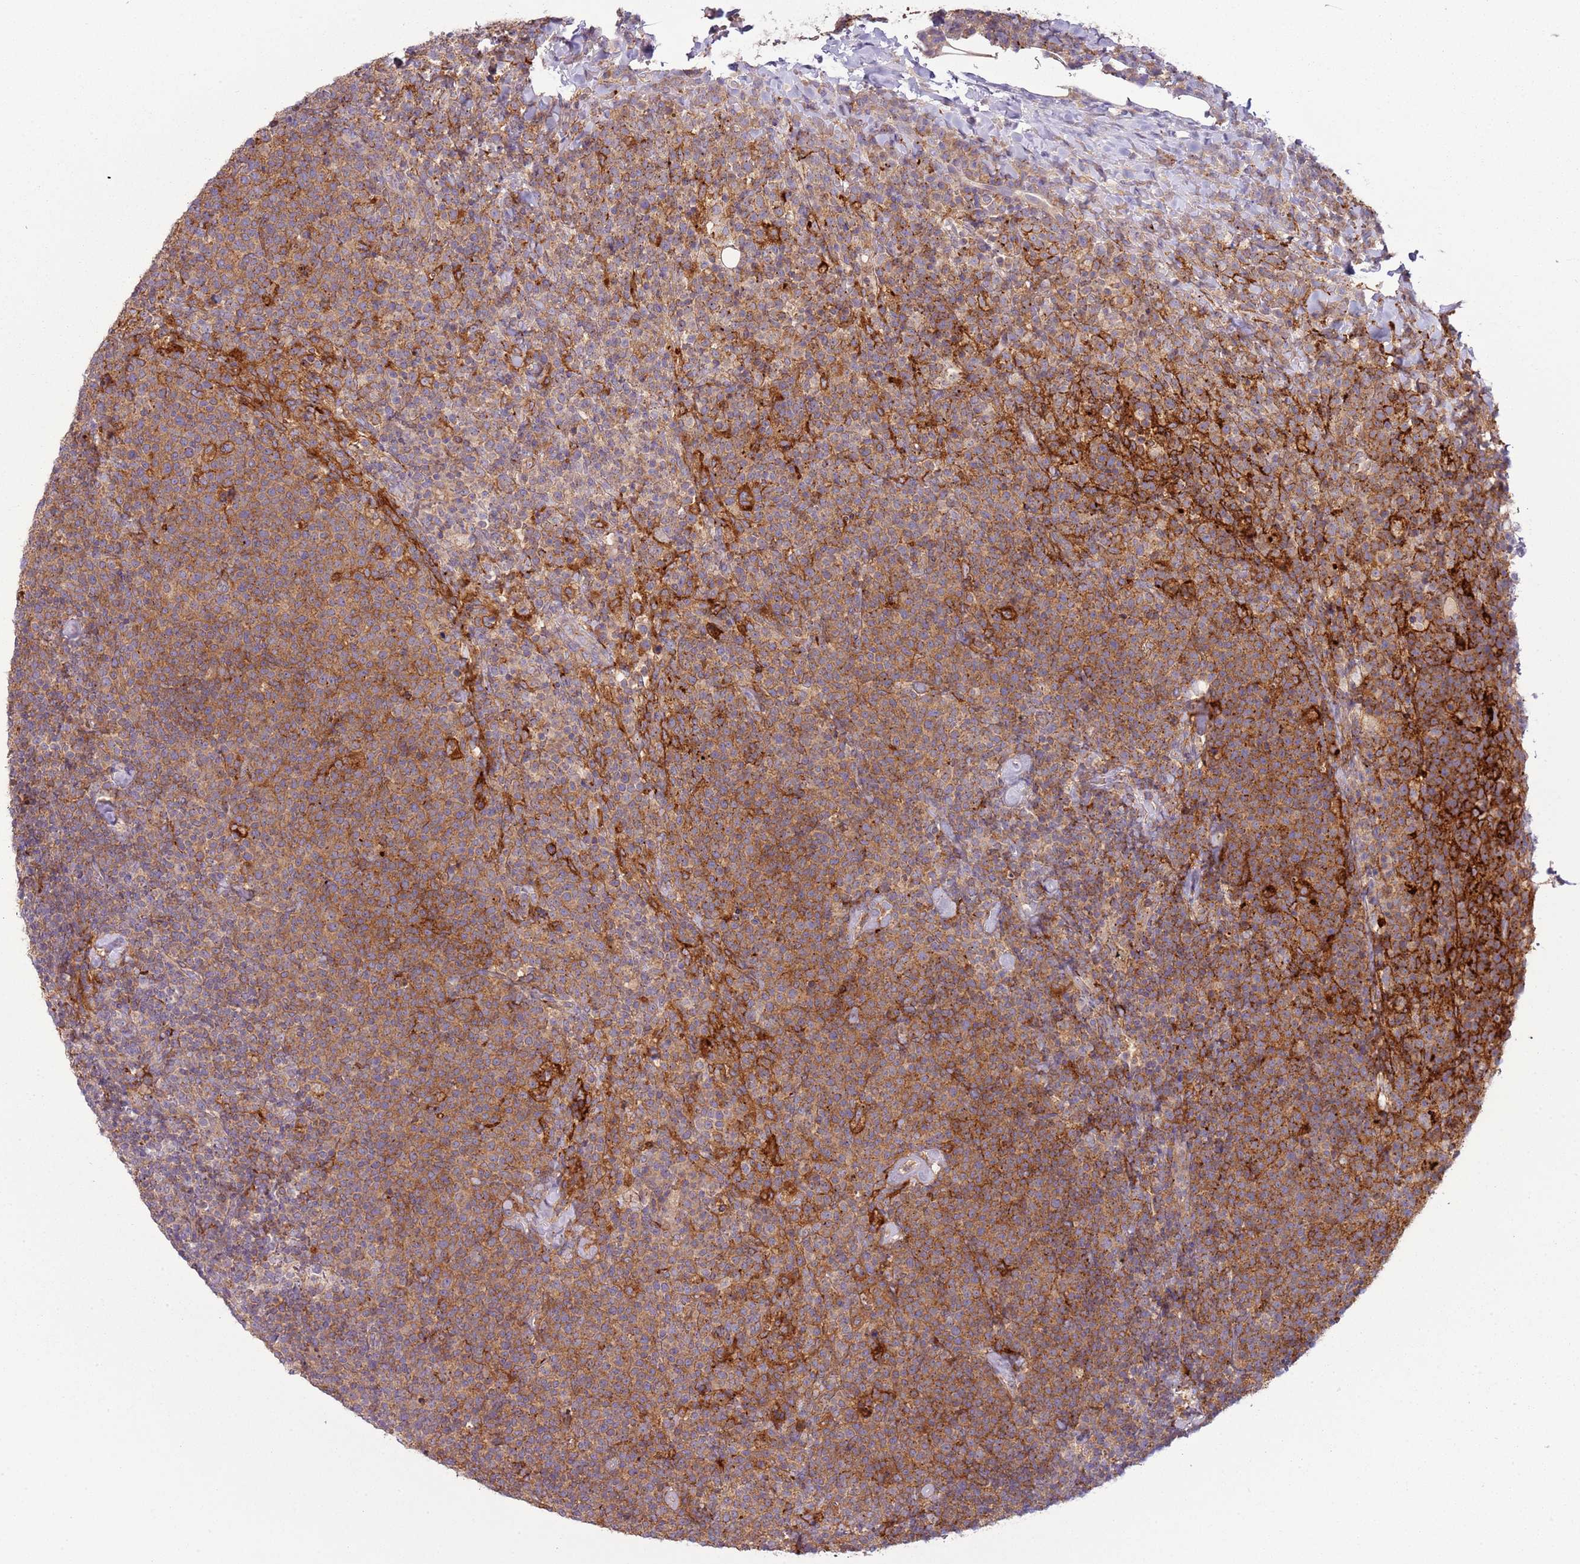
{"staining": {"intensity": "strong", "quantity": "<25%", "location": "cytoplasmic/membranous"}, "tissue": "lymphoma", "cell_type": "Tumor cells", "image_type": "cancer", "snomed": [{"axis": "morphology", "description": "Malignant lymphoma, non-Hodgkin's type, High grade"}, {"axis": "topography", "description": "Lymph node"}], "caption": "Human lymphoma stained with a brown dye reveals strong cytoplasmic/membranous positive expression in approximately <25% of tumor cells.", "gene": "DTD2", "patient": {"sex": "male", "age": 61}}